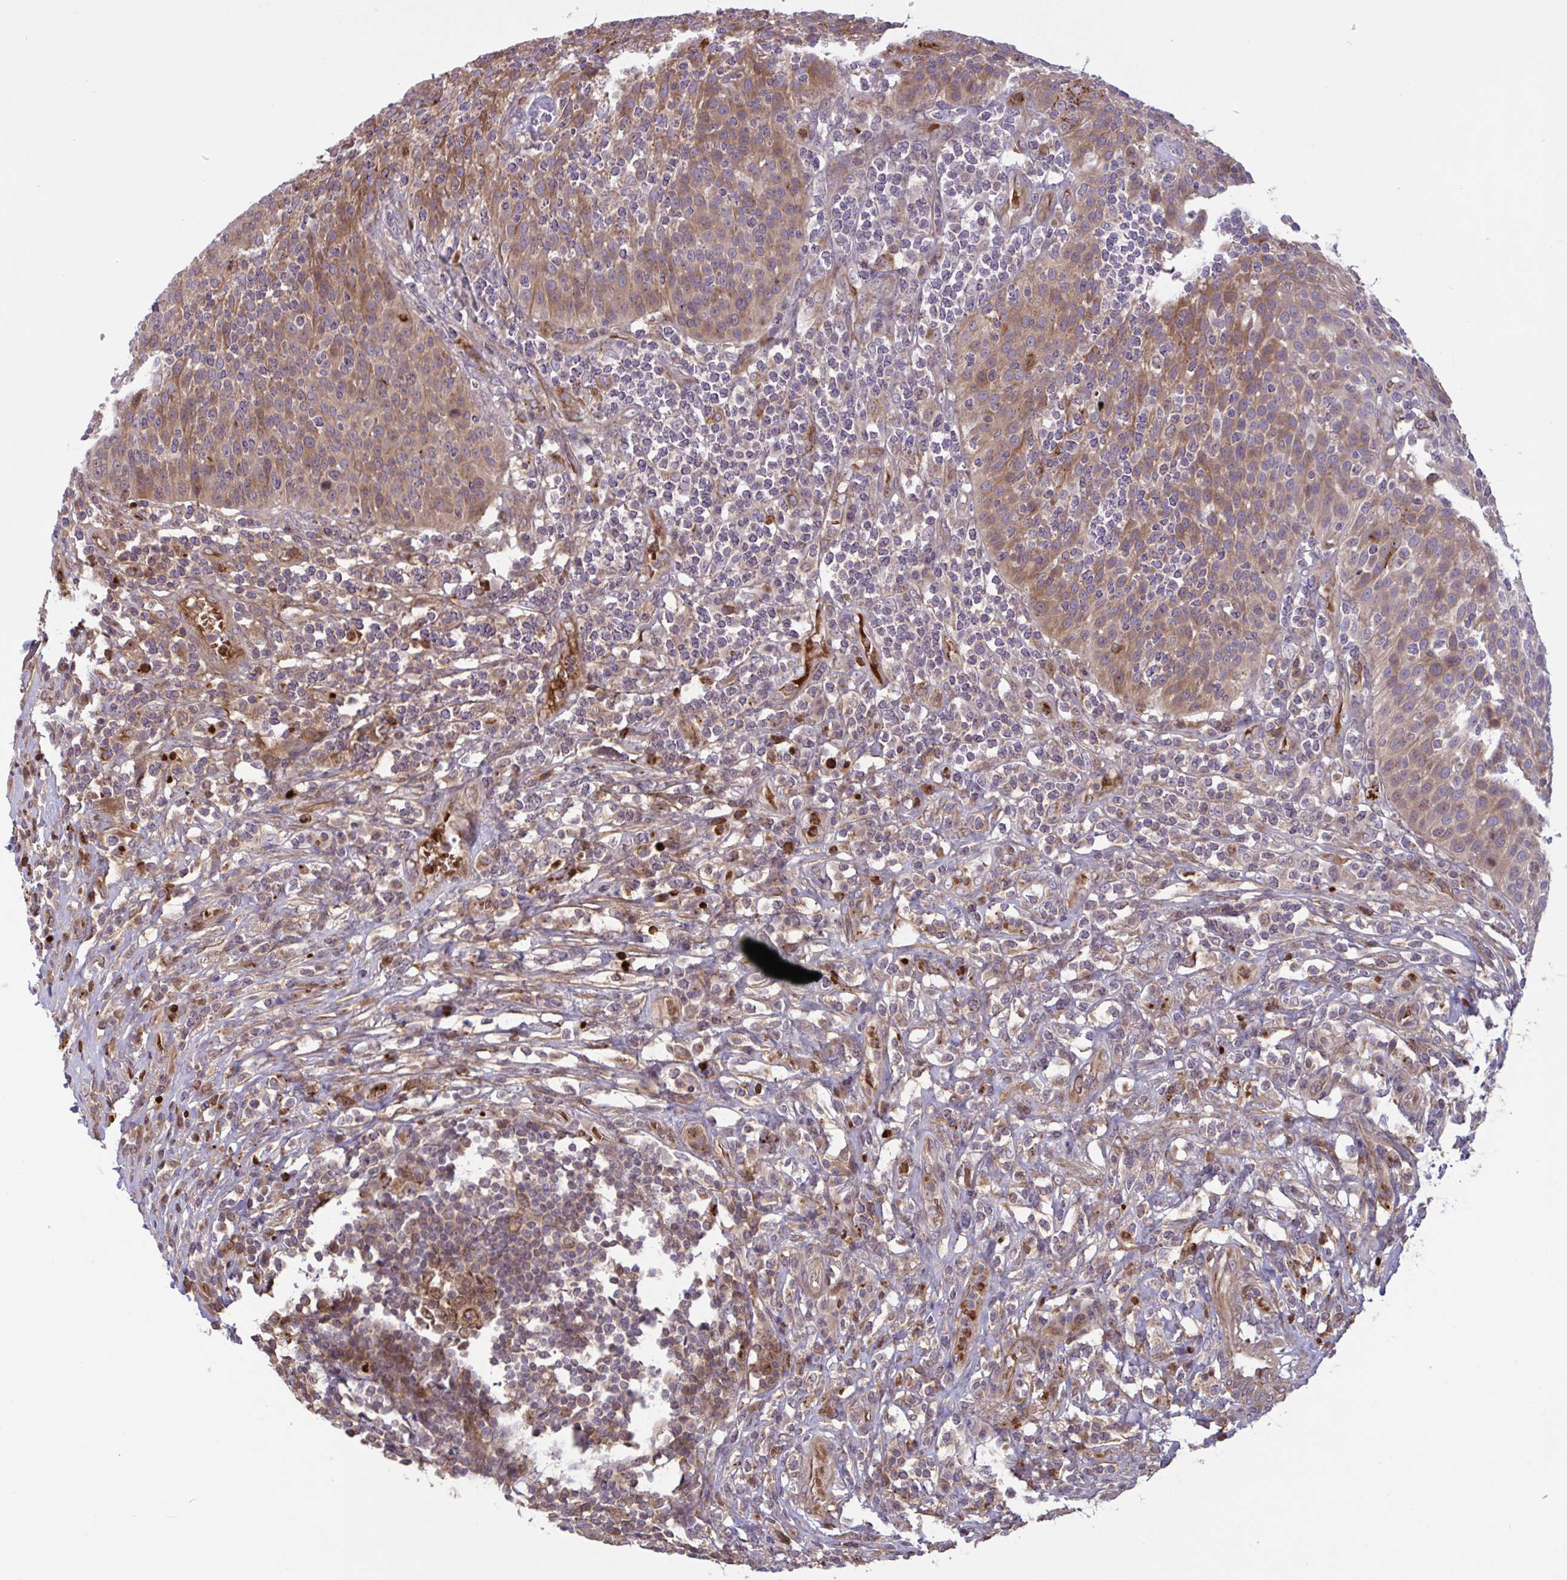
{"staining": {"intensity": "moderate", "quantity": ">75%", "location": "cytoplasmic/membranous"}, "tissue": "urothelial cancer", "cell_type": "Tumor cells", "image_type": "cancer", "snomed": [{"axis": "morphology", "description": "Urothelial carcinoma, High grade"}, {"axis": "topography", "description": "Urinary bladder"}], "caption": "A photomicrograph showing moderate cytoplasmic/membranous positivity in approximately >75% of tumor cells in urothelial cancer, as visualized by brown immunohistochemical staining.", "gene": "IL1R1", "patient": {"sex": "female", "age": 70}}